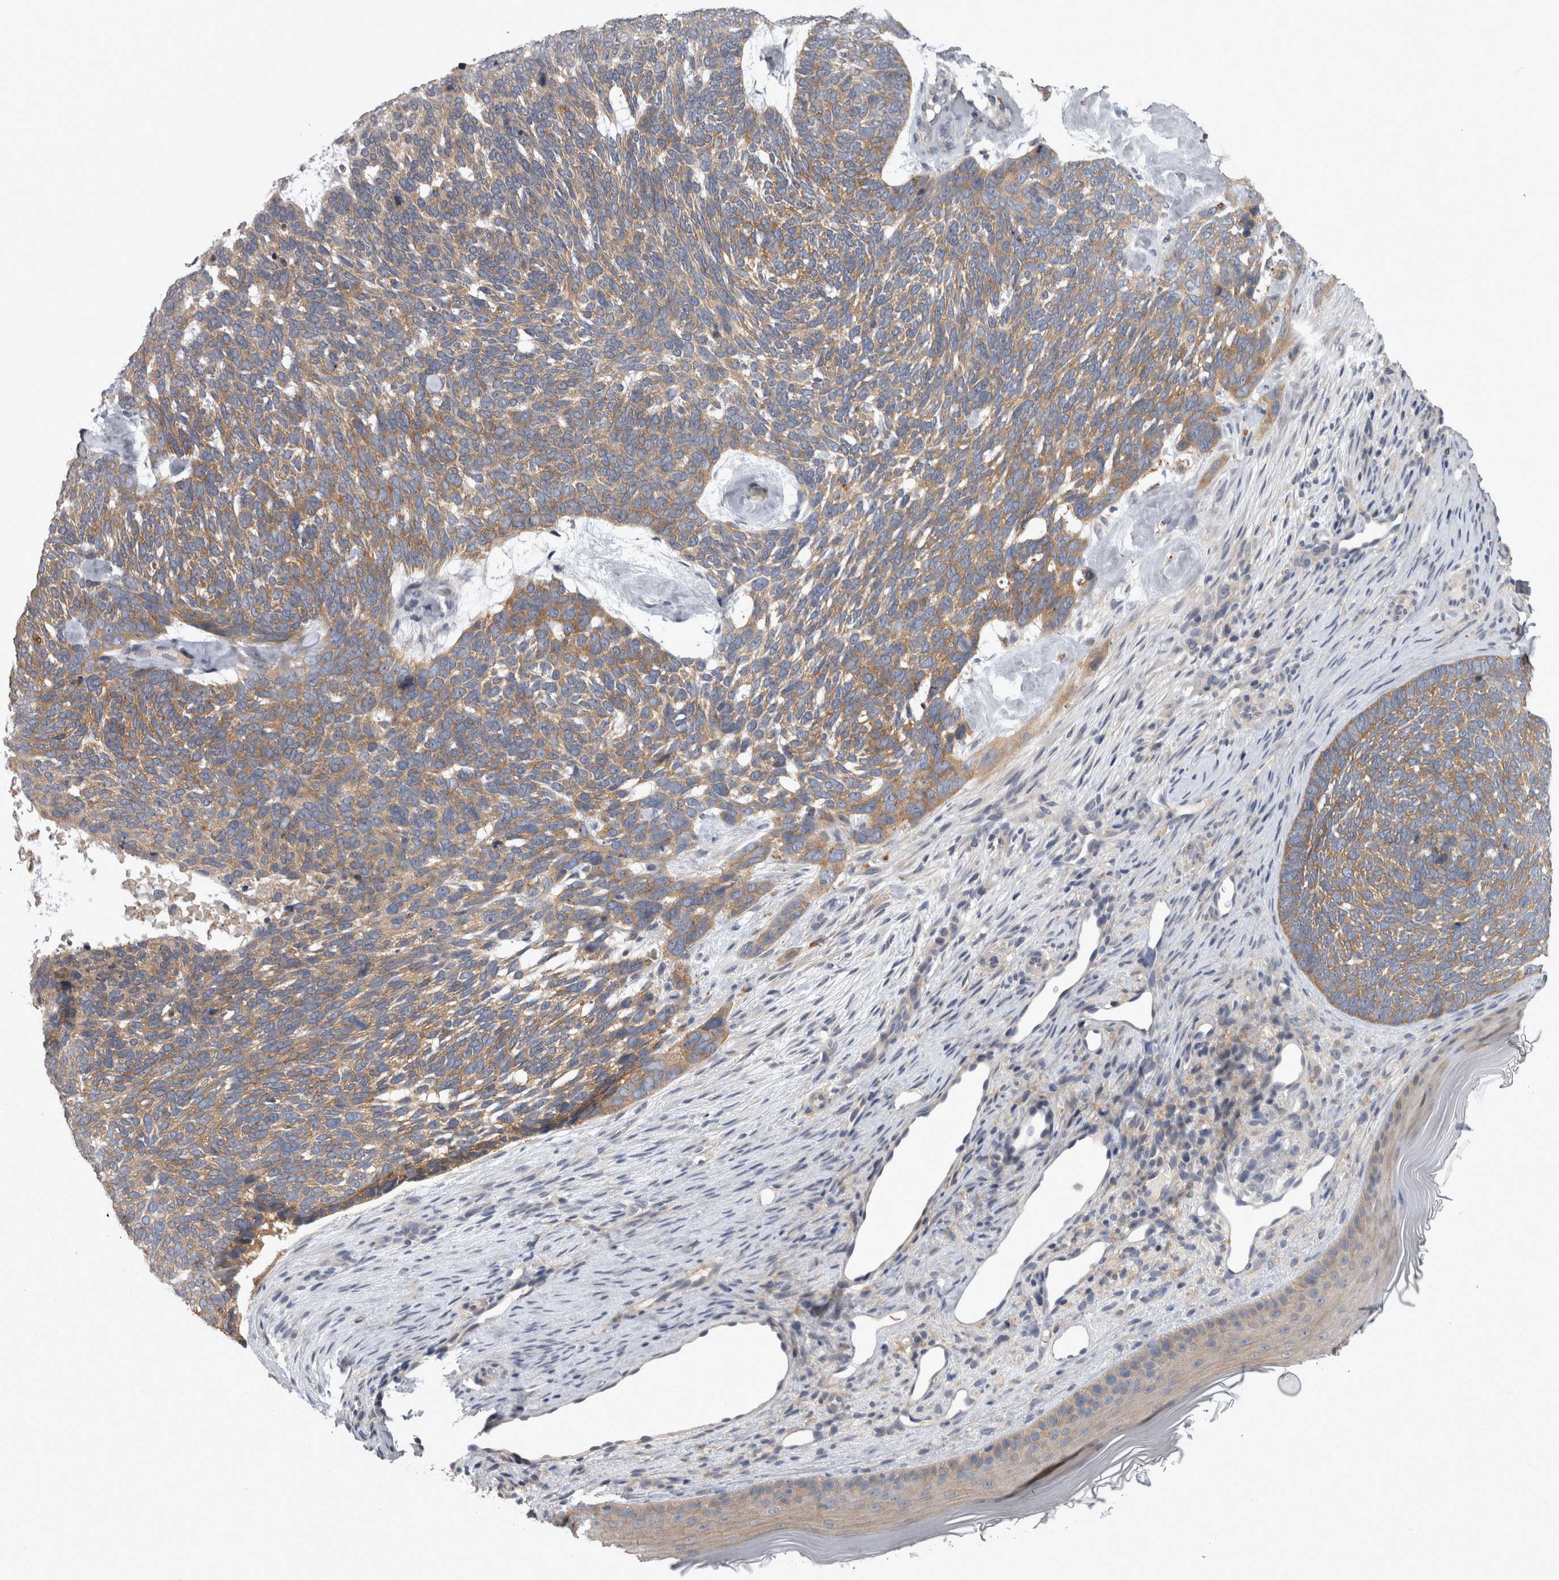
{"staining": {"intensity": "moderate", "quantity": ">75%", "location": "cytoplasmic/membranous"}, "tissue": "skin cancer", "cell_type": "Tumor cells", "image_type": "cancer", "snomed": [{"axis": "morphology", "description": "Basal cell carcinoma"}, {"axis": "topography", "description": "Skin"}], "caption": "A brown stain shows moderate cytoplasmic/membranous expression of a protein in human basal cell carcinoma (skin) tumor cells. (DAB IHC, brown staining for protein, blue staining for nuclei).", "gene": "PRKCI", "patient": {"sex": "female", "age": 85}}